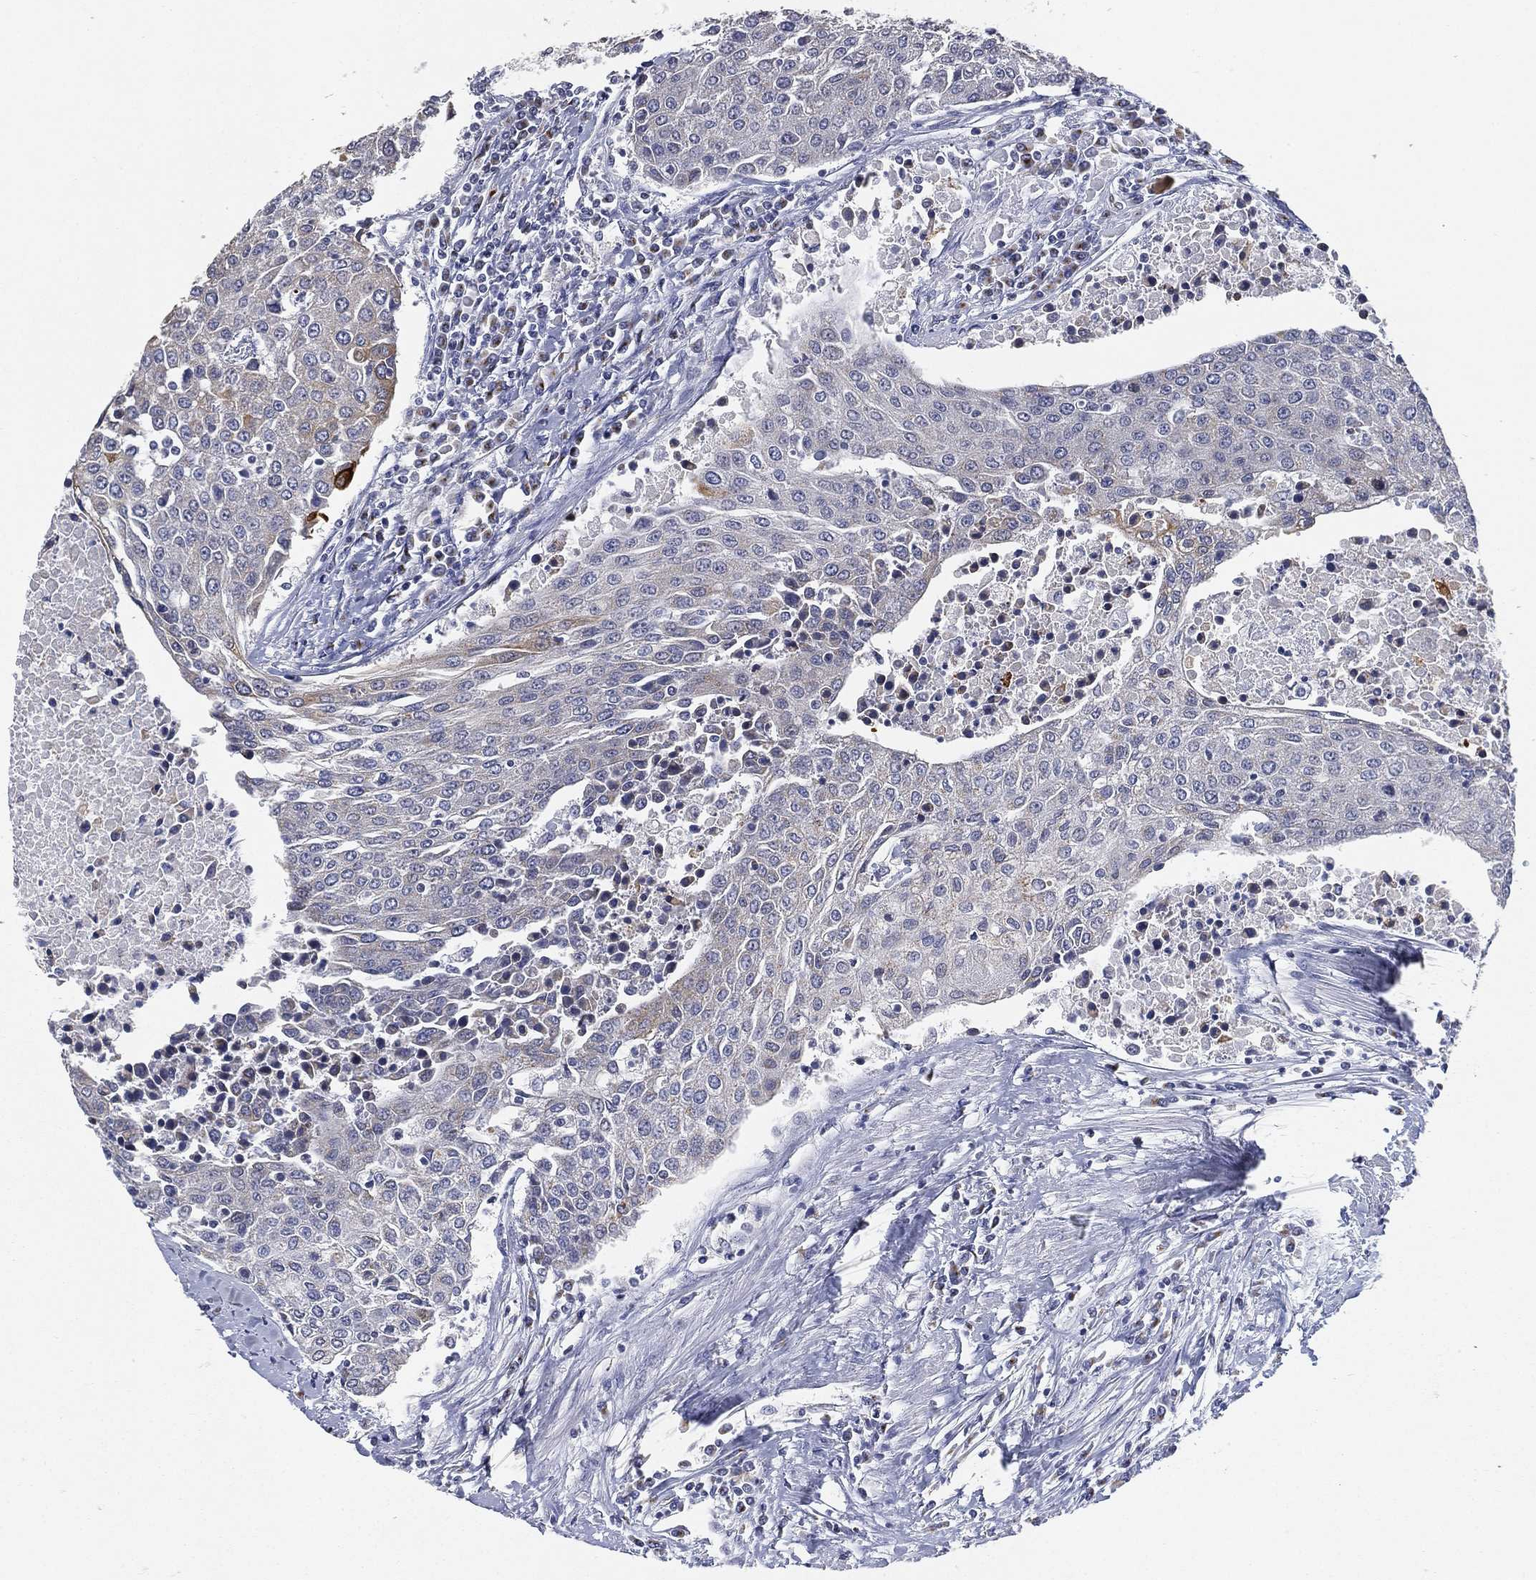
{"staining": {"intensity": "weak", "quantity": "<25%", "location": "cytoplasmic/membranous"}, "tissue": "urothelial cancer", "cell_type": "Tumor cells", "image_type": "cancer", "snomed": [{"axis": "morphology", "description": "Urothelial carcinoma, High grade"}, {"axis": "topography", "description": "Urinary bladder"}], "caption": "Immunohistochemical staining of human urothelial cancer demonstrates no significant positivity in tumor cells.", "gene": "TICAM1", "patient": {"sex": "female", "age": 85}}